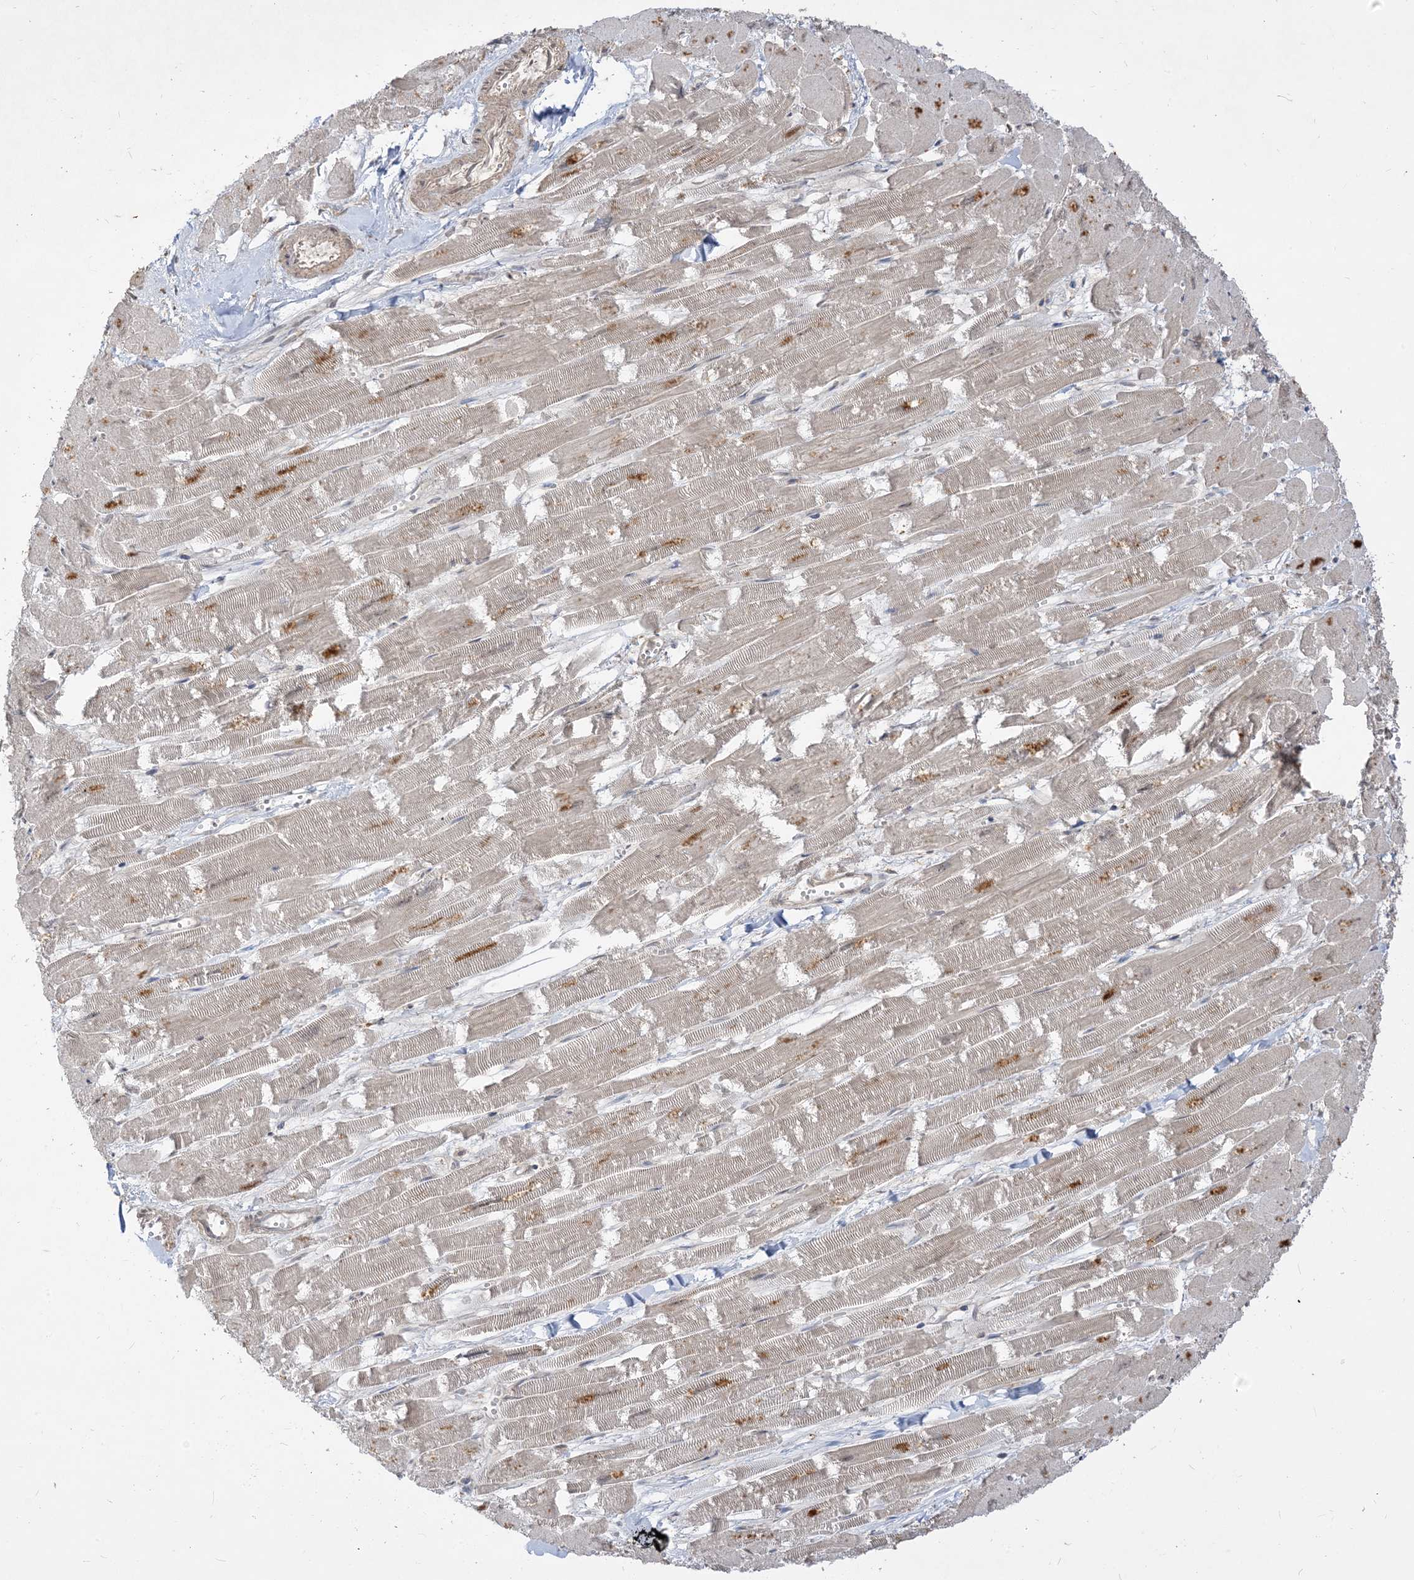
{"staining": {"intensity": "moderate", "quantity": "<25%", "location": "cytoplasmic/membranous,nuclear"}, "tissue": "heart muscle", "cell_type": "Cardiomyocytes", "image_type": "normal", "snomed": [{"axis": "morphology", "description": "Normal tissue, NOS"}, {"axis": "topography", "description": "Heart"}], "caption": "Protein positivity by immunohistochemistry shows moderate cytoplasmic/membranous,nuclear expression in about <25% of cardiomyocytes in unremarkable heart muscle.", "gene": "TBCC", "patient": {"sex": "male", "age": 54}}